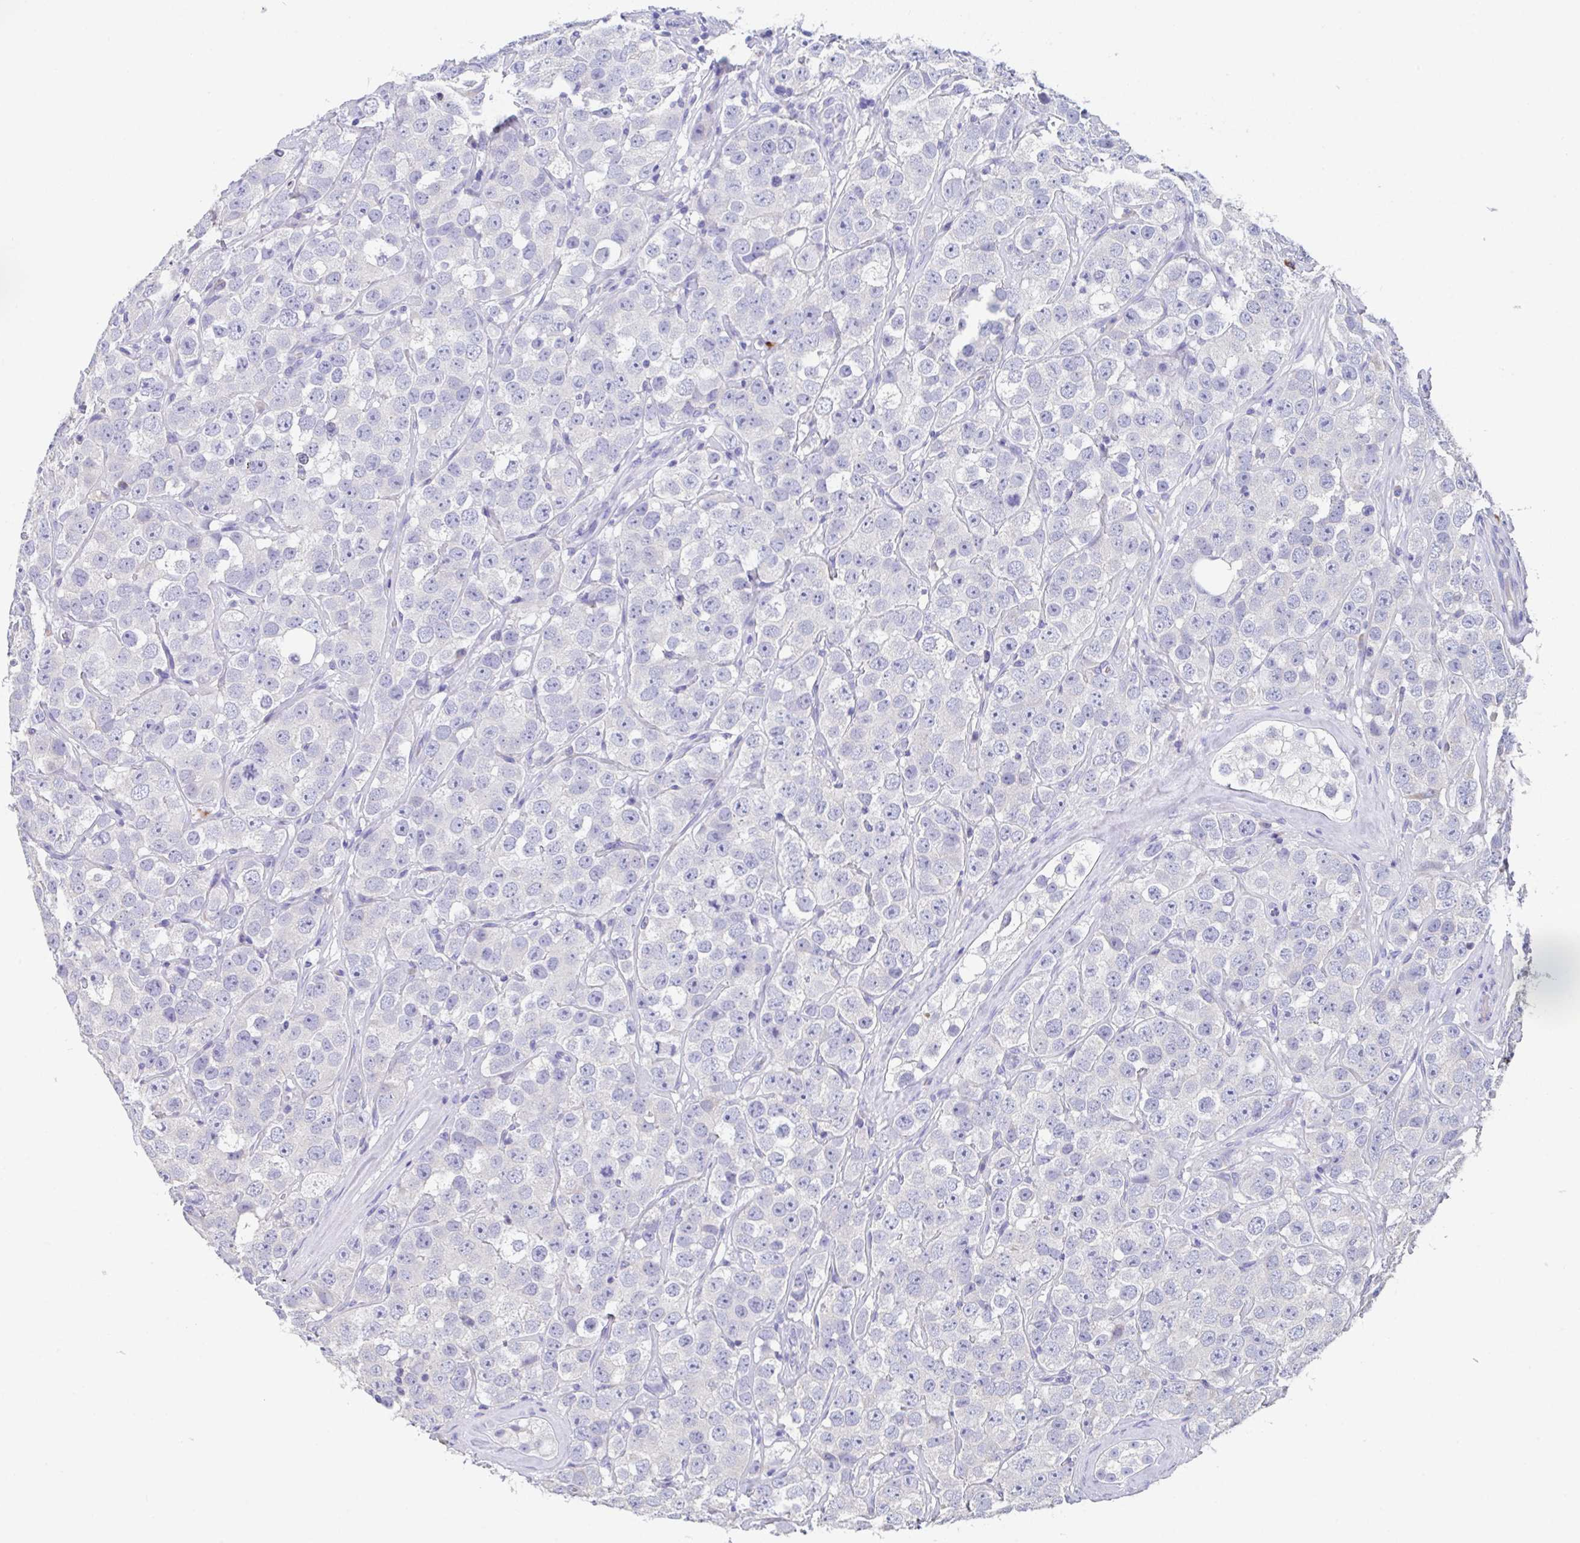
{"staining": {"intensity": "negative", "quantity": "none", "location": "none"}, "tissue": "testis cancer", "cell_type": "Tumor cells", "image_type": "cancer", "snomed": [{"axis": "morphology", "description": "Seminoma, NOS"}, {"axis": "topography", "description": "Testis"}], "caption": "High magnification brightfield microscopy of testis cancer (seminoma) stained with DAB (3,3'-diaminobenzidine) (brown) and counterstained with hematoxylin (blue): tumor cells show no significant expression. The staining was performed using DAB (3,3'-diaminobenzidine) to visualize the protein expression in brown, while the nuclei were stained in blue with hematoxylin (Magnification: 20x).", "gene": "LRRC58", "patient": {"sex": "male", "age": 28}}